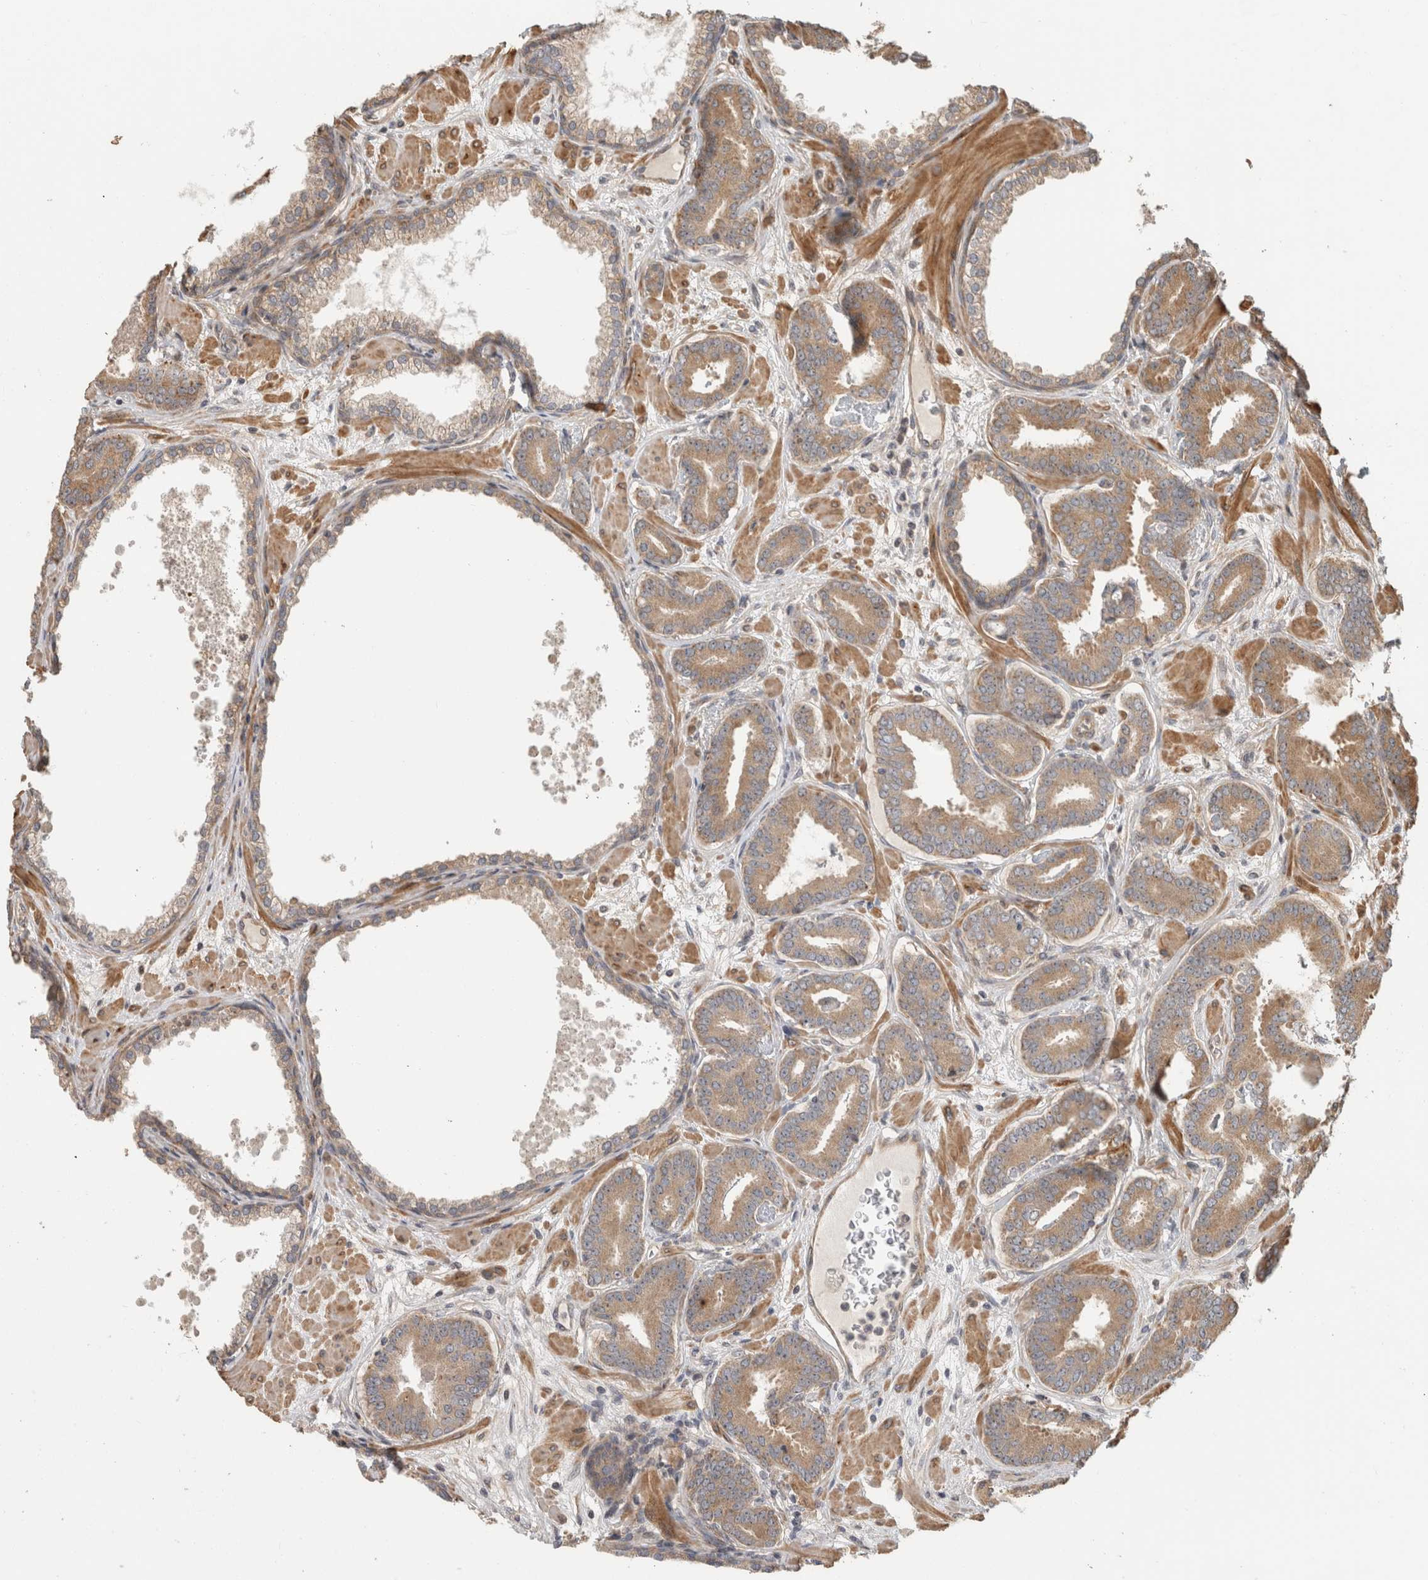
{"staining": {"intensity": "moderate", "quantity": ">75%", "location": "cytoplasmic/membranous"}, "tissue": "prostate cancer", "cell_type": "Tumor cells", "image_type": "cancer", "snomed": [{"axis": "morphology", "description": "Adenocarcinoma, Low grade"}, {"axis": "topography", "description": "Prostate"}], "caption": "This photomicrograph displays prostate adenocarcinoma (low-grade) stained with immunohistochemistry (IHC) to label a protein in brown. The cytoplasmic/membranous of tumor cells show moderate positivity for the protein. Nuclei are counter-stained blue.", "gene": "PCDHB15", "patient": {"sex": "male", "age": 62}}